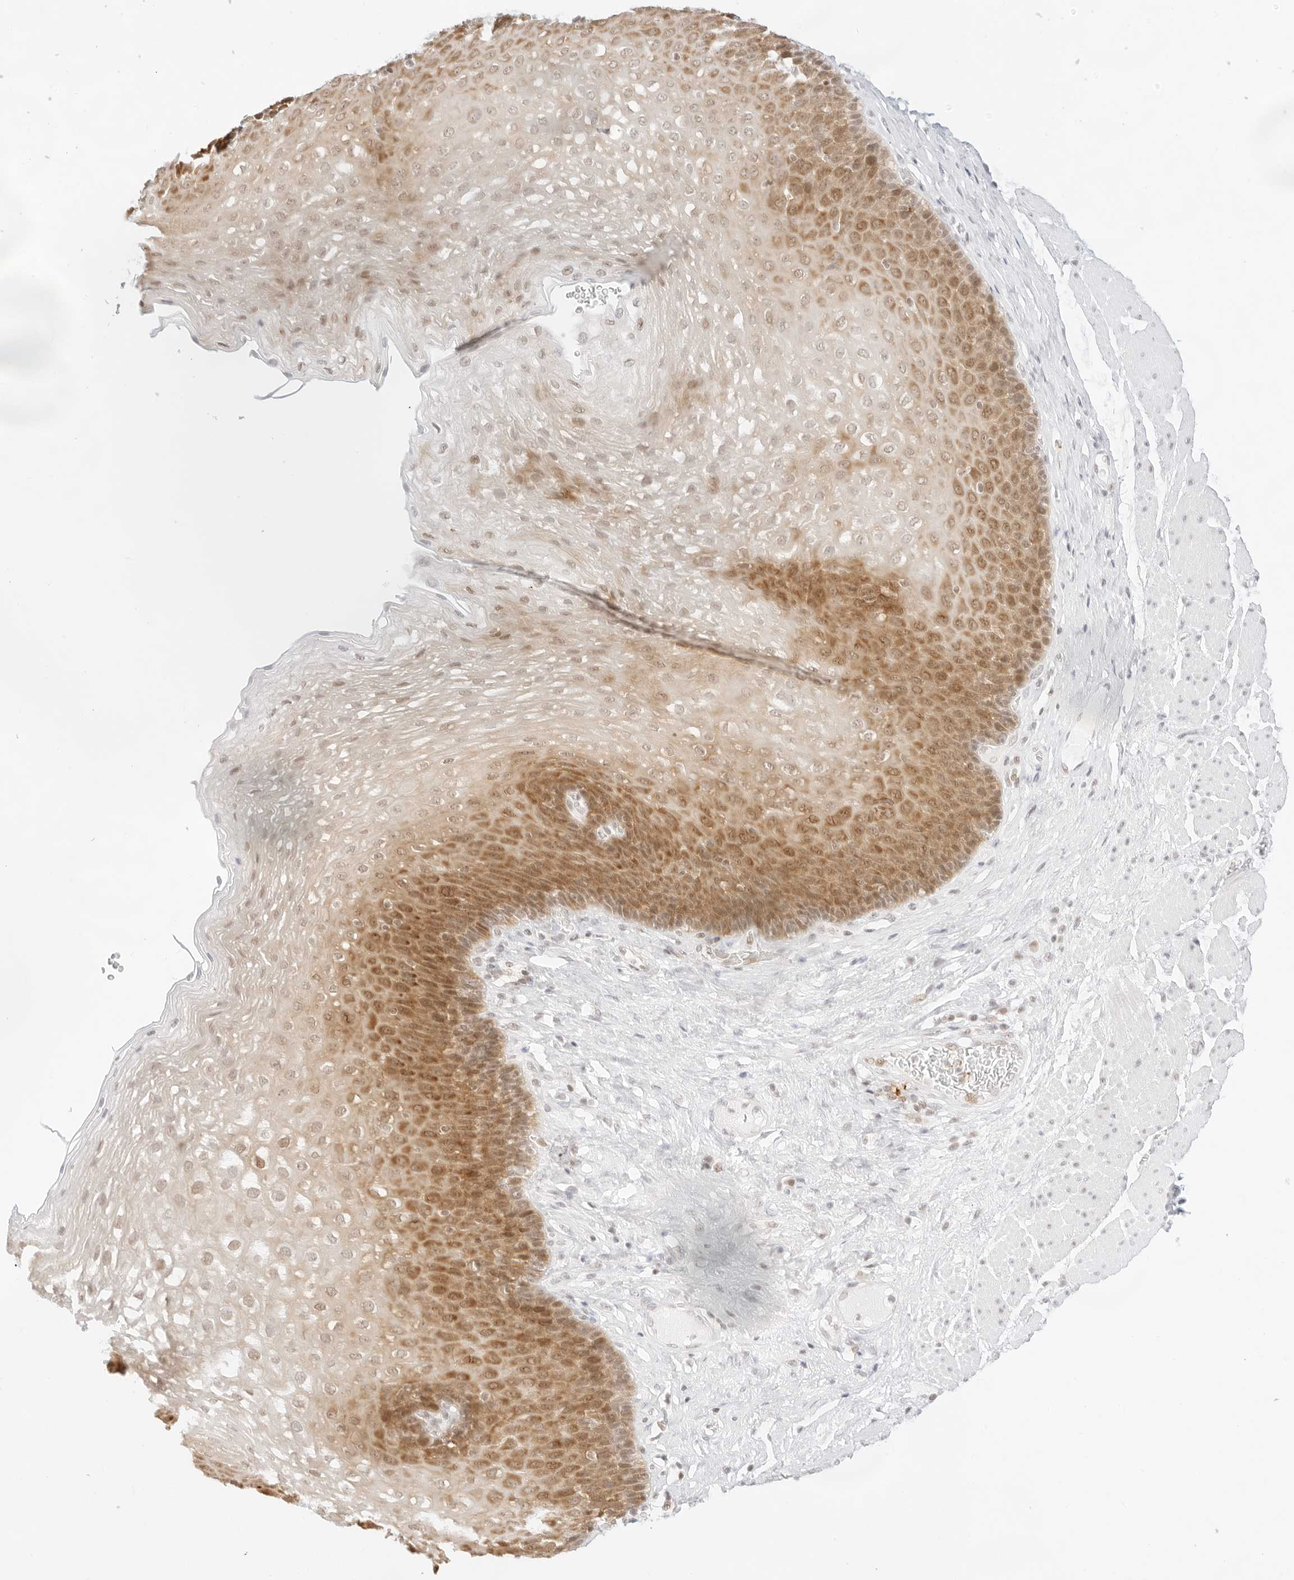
{"staining": {"intensity": "moderate", "quantity": "25%-75%", "location": "cytoplasmic/membranous,nuclear"}, "tissue": "esophagus", "cell_type": "Squamous epithelial cells", "image_type": "normal", "snomed": [{"axis": "morphology", "description": "Normal tissue, NOS"}, {"axis": "topography", "description": "Esophagus"}], "caption": "Moderate cytoplasmic/membranous,nuclear positivity is appreciated in about 25%-75% of squamous epithelial cells in normal esophagus. Using DAB (3,3'-diaminobenzidine) (brown) and hematoxylin (blue) stains, captured at high magnification using brightfield microscopy.", "gene": "GNAS", "patient": {"sex": "female", "age": 66}}